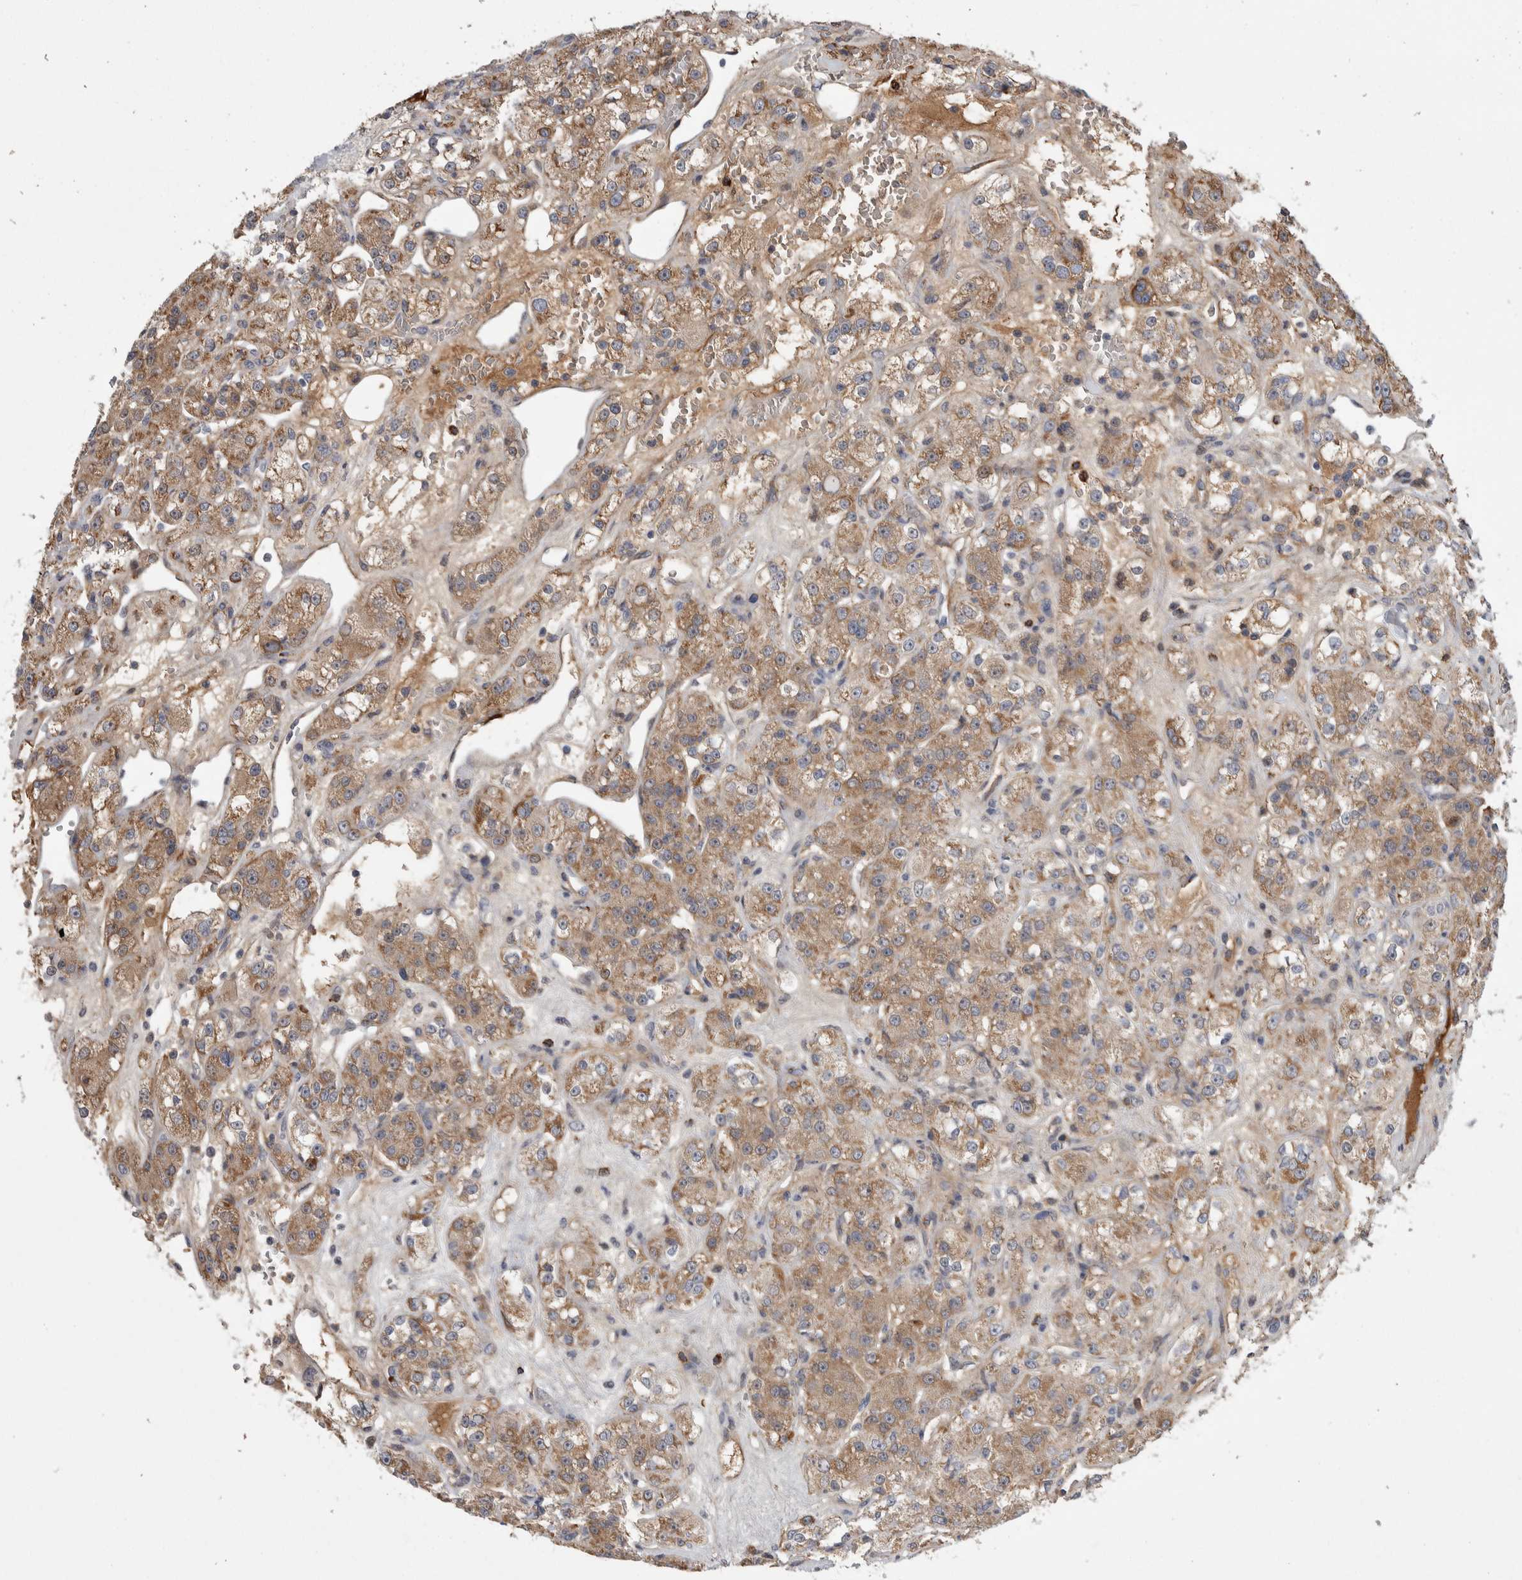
{"staining": {"intensity": "weak", "quantity": ">75%", "location": "cytoplasmic/membranous"}, "tissue": "renal cancer", "cell_type": "Tumor cells", "image_type": "cancer", "snomed": [{"axis": "morphology", "description": "Normal tissue, NOS"}, {"axis": "morphology", "description": "Adenocarcinoma, NOS"}, {"axis": "topography", "description": "Kidney"}], "caption": "Immunohistochemistry (IHC) photomicrograph of renal cancer (adenocarcinoma) stained for a protein (brown), which exhibits low levels of weak cytoplasmic/membranous staining in about >75% of tumor cells.", "gene": "PSMG3", "patient": {"sex": "male", "age": 61}}